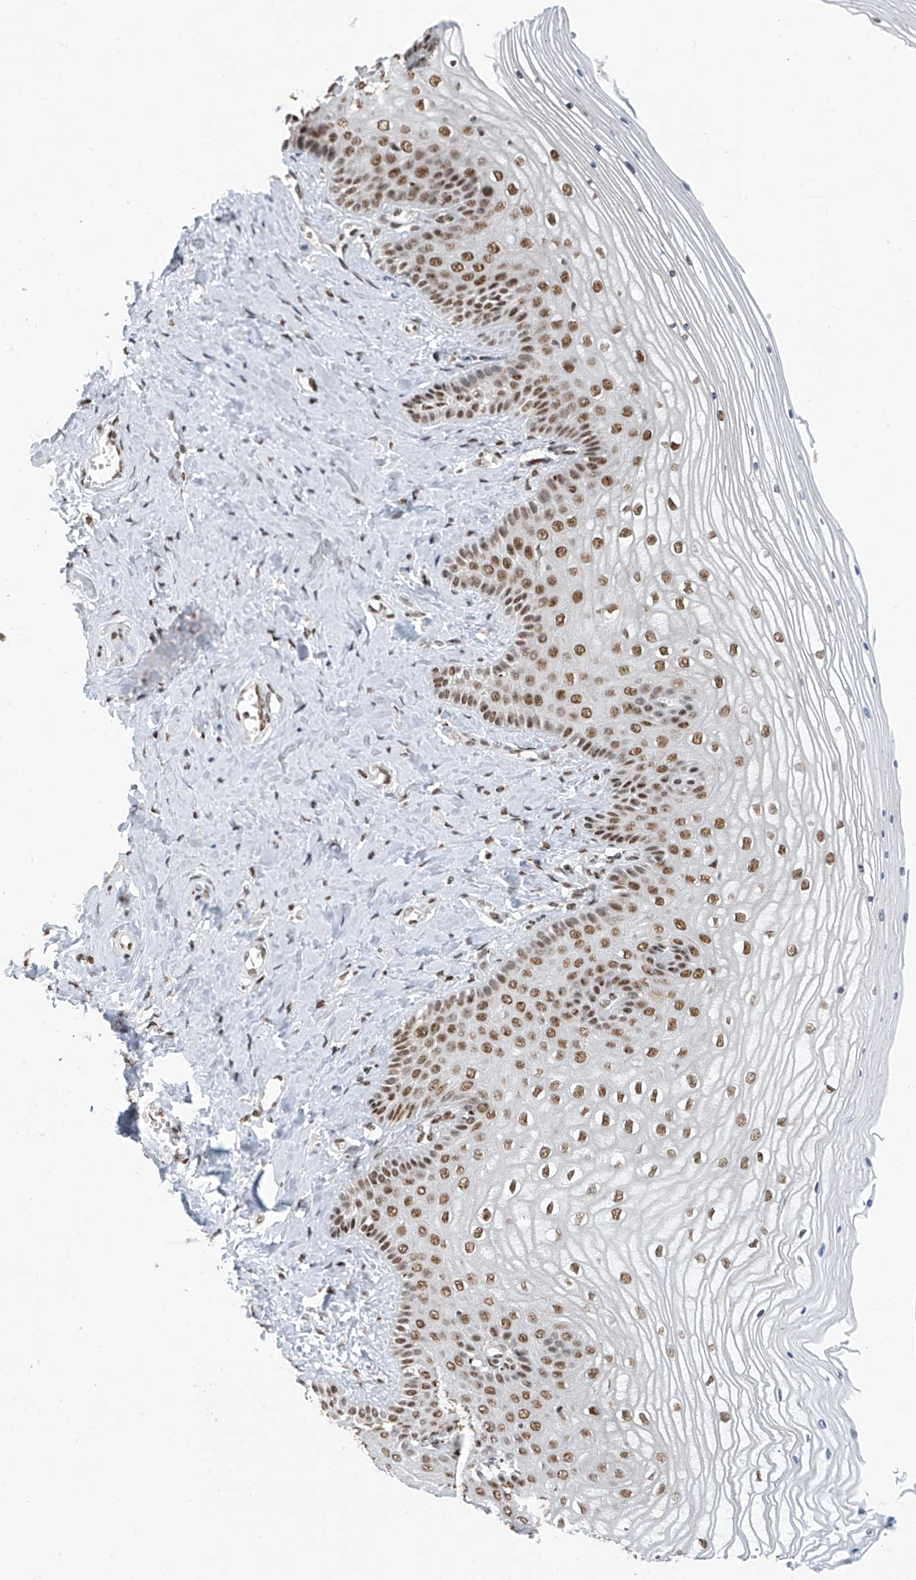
{"staining": {"intensity": "strong", "quantity": ">75%", "location": "nuclear"}, "tissue": "vagina", "cell_type": "Squamous epithelial cells", "image_type": "normal", "snomed": [{"axis": "morphology", "description": "Normal tissue, NOS"}, {"axis": "topography", "description": "Vagina"}, {"axis": "topography", "description": "Cervix"}], "caption": "Human vagina stained for a protein (brown) shows strong nuclear positive expression in approximately >75% of squamous epithelial cells.", "gene": "APLF", "patient": {"sex": "female", "age": 40}}